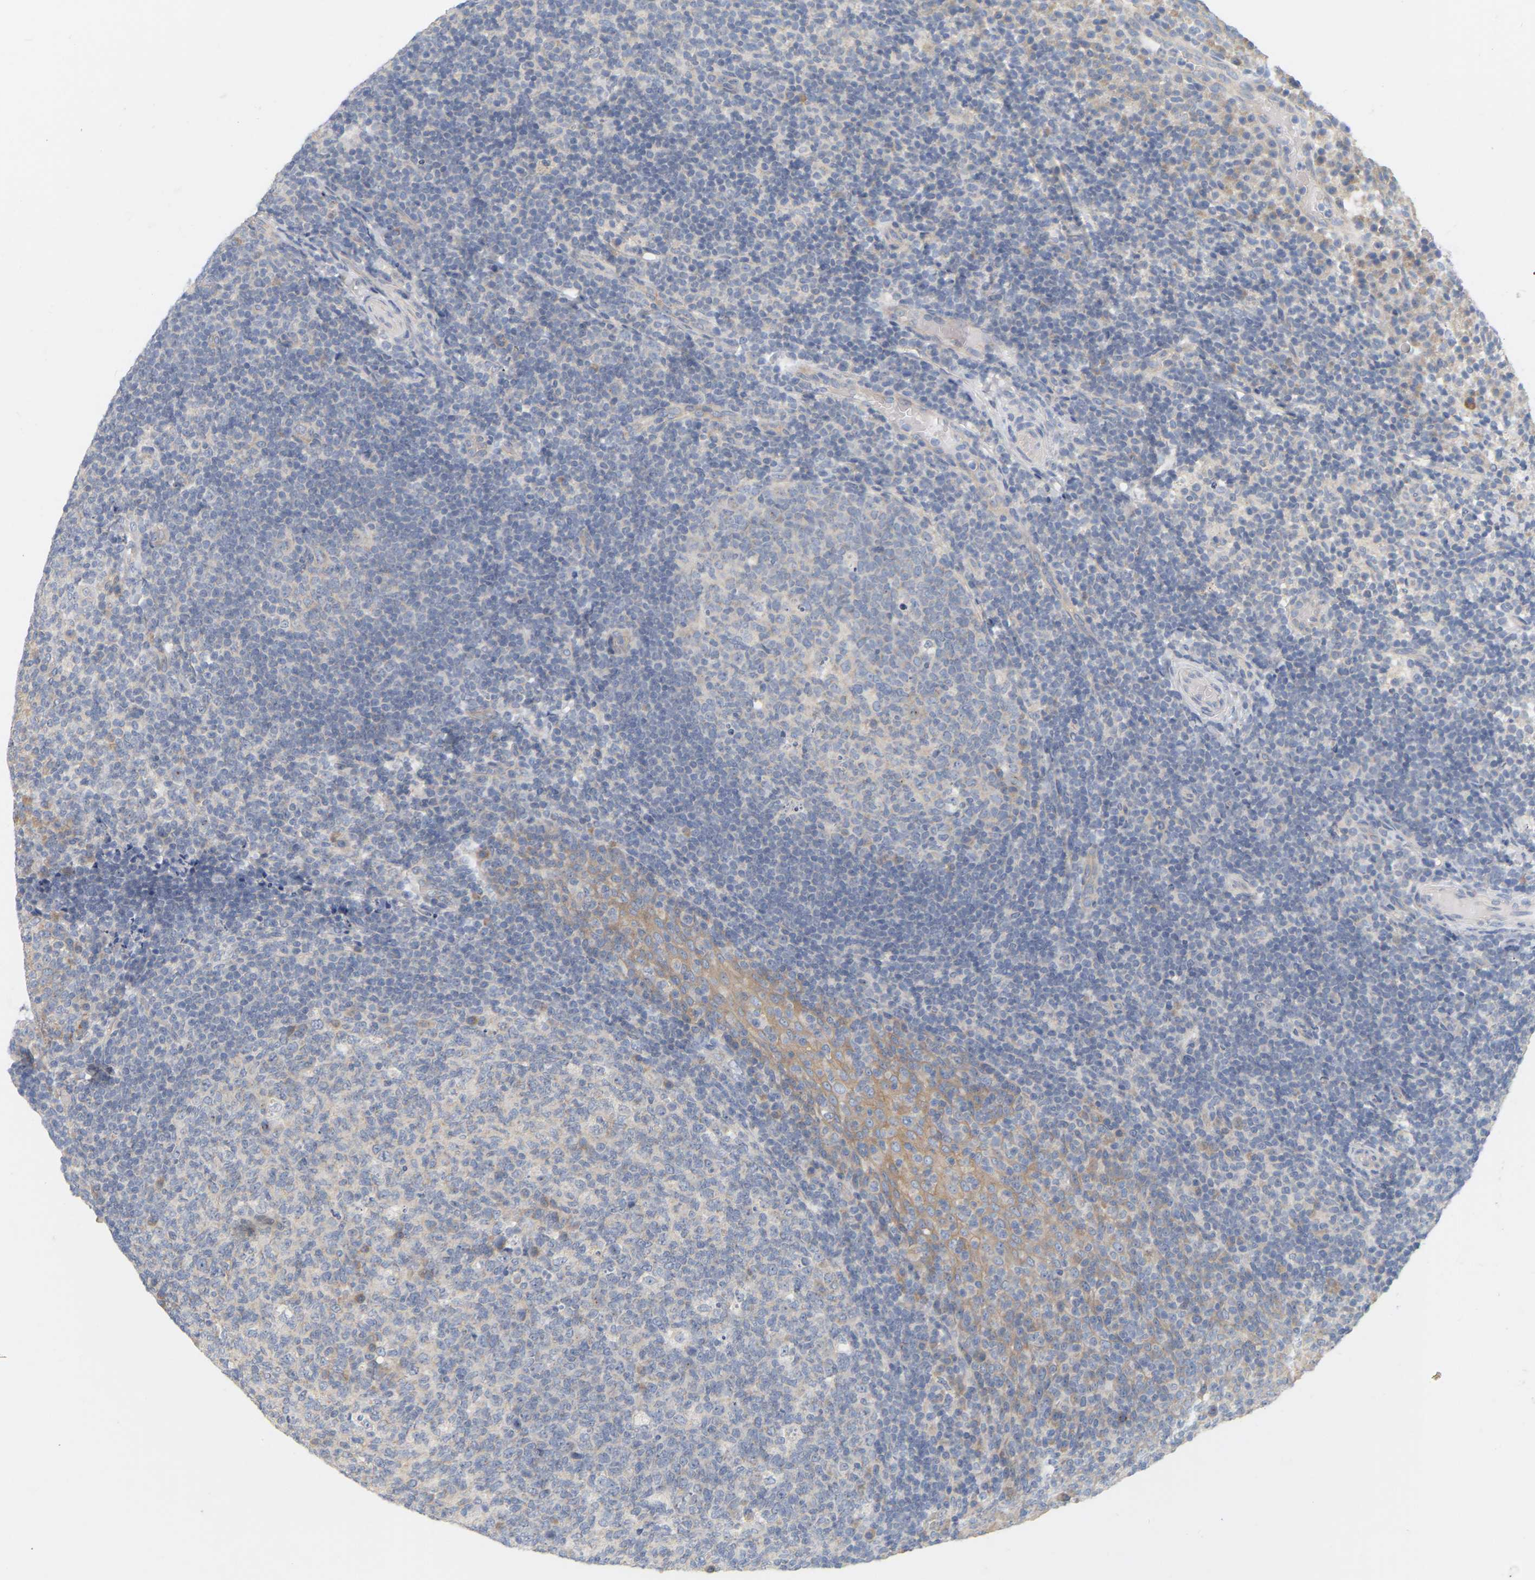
{"staining": {"intensity": "negative", "quantity": "none", "location": "none"}, "tissue": "tonsil", "cell_type": "Germinal center cells", "image_type": "normal", "snomed": [{"axis": "morphology", "description": "Normal tissue, NOS"}, {"axis": "topography", "description": "Tonsil"}], "caption": "Photomicrograph shows no protein staining in germinal center cells of normal tonsil.", "gene": "MINDY4", "patient": {"sex": "female", "age": 19}}